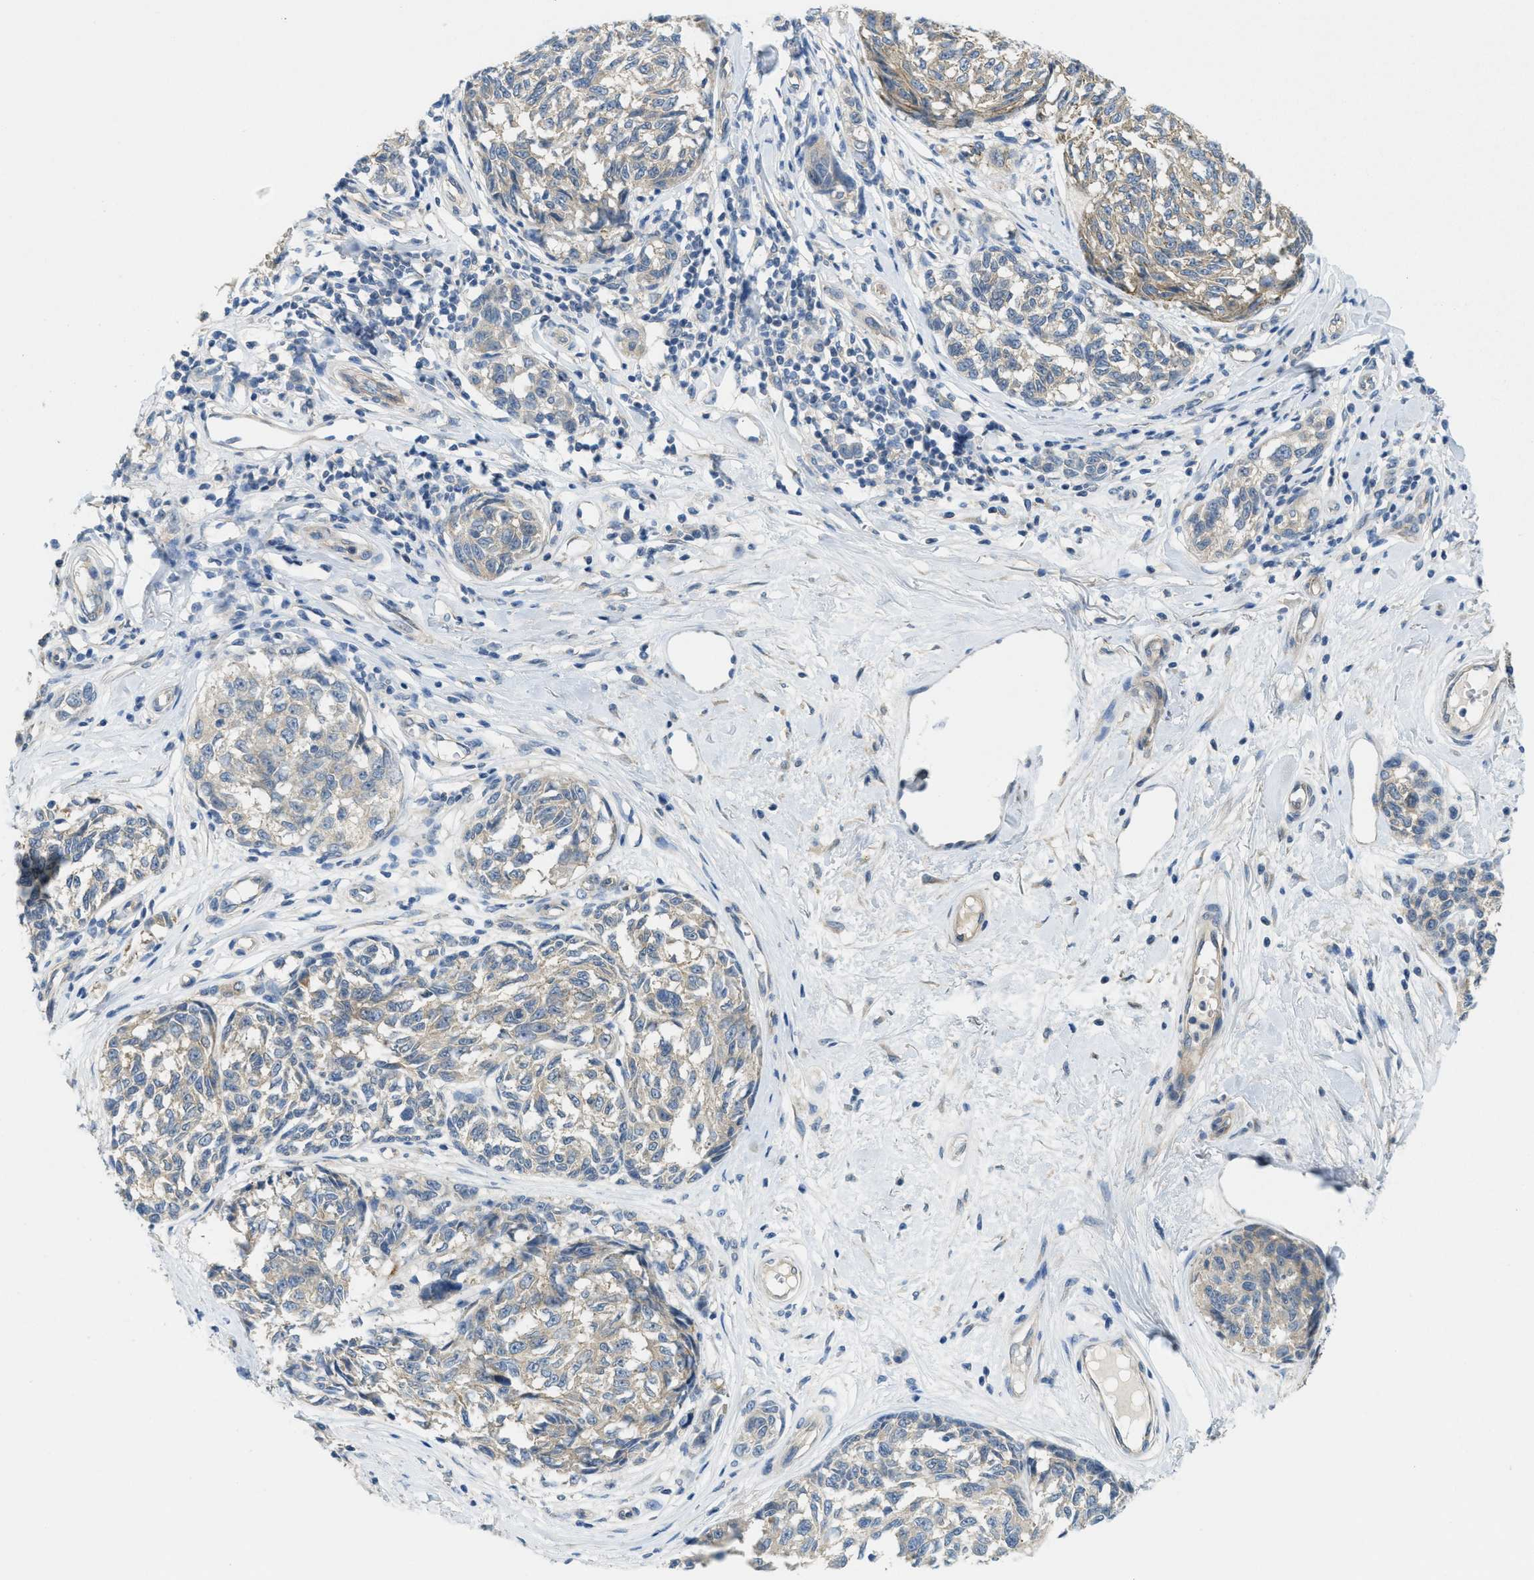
{"staining": {"intensity": "weak", "quantity": "<25%", "location": "cytoplasmic/membranous"}, "tissue": "melanoma", "cell_type": "Tumor cells", "image_type": "cancer", "snomed": [{"axis": "morphology", "description": "Malignant melanoma, NOS"}, {"axis": "topography", "description": "Skin"}], "caption": "An image of malignant melanoma stained for a protein demonstrates no brown staining in tumor cells. The staining is performed using DAB brown chromogen with nuclei counter-stained in using hematoxylin.", "gene": "ZFYVE9", "patient": {"sex": "female", "age": 64}}